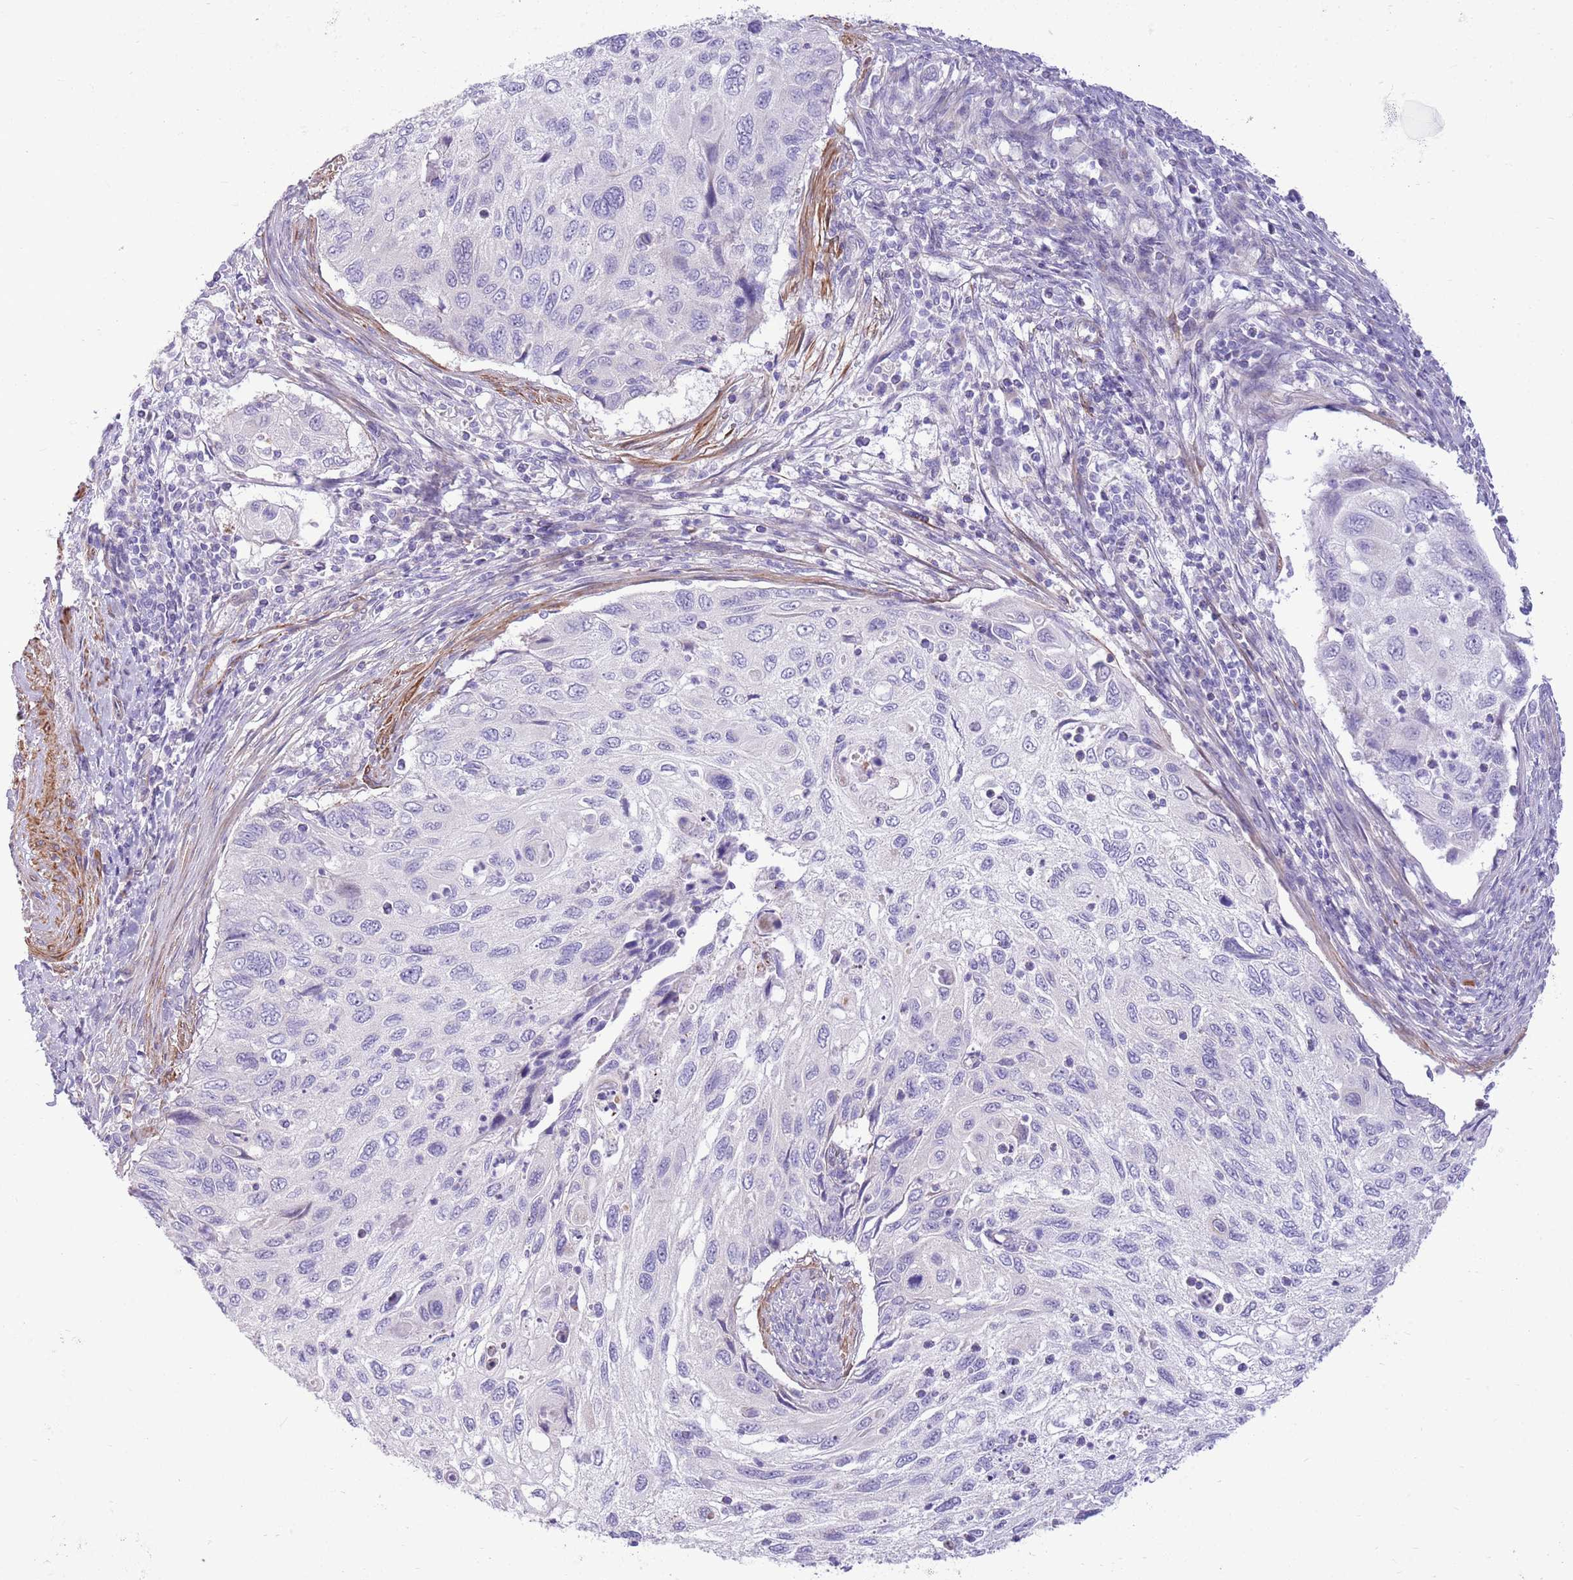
{"staining": {"intensity": "negative", "quantity": "none", "location": "none"}, "tissue": "cervical cancer", "cell_type": "Tumor cells", "image_type": "cancer", "snomed": [{"axis": "morphology", "description": "Squamous cell carcinoma, NOS"}, {"axis": "topography", "description": "Cervix"}], "caption": "This is an immunohistochemistry image of human cervical cancer (squamous cell carcinoma). There is no positivity in tumor cells.", "gene": "ZC4H2", "patient": {"sex": "female", "age": 70}}